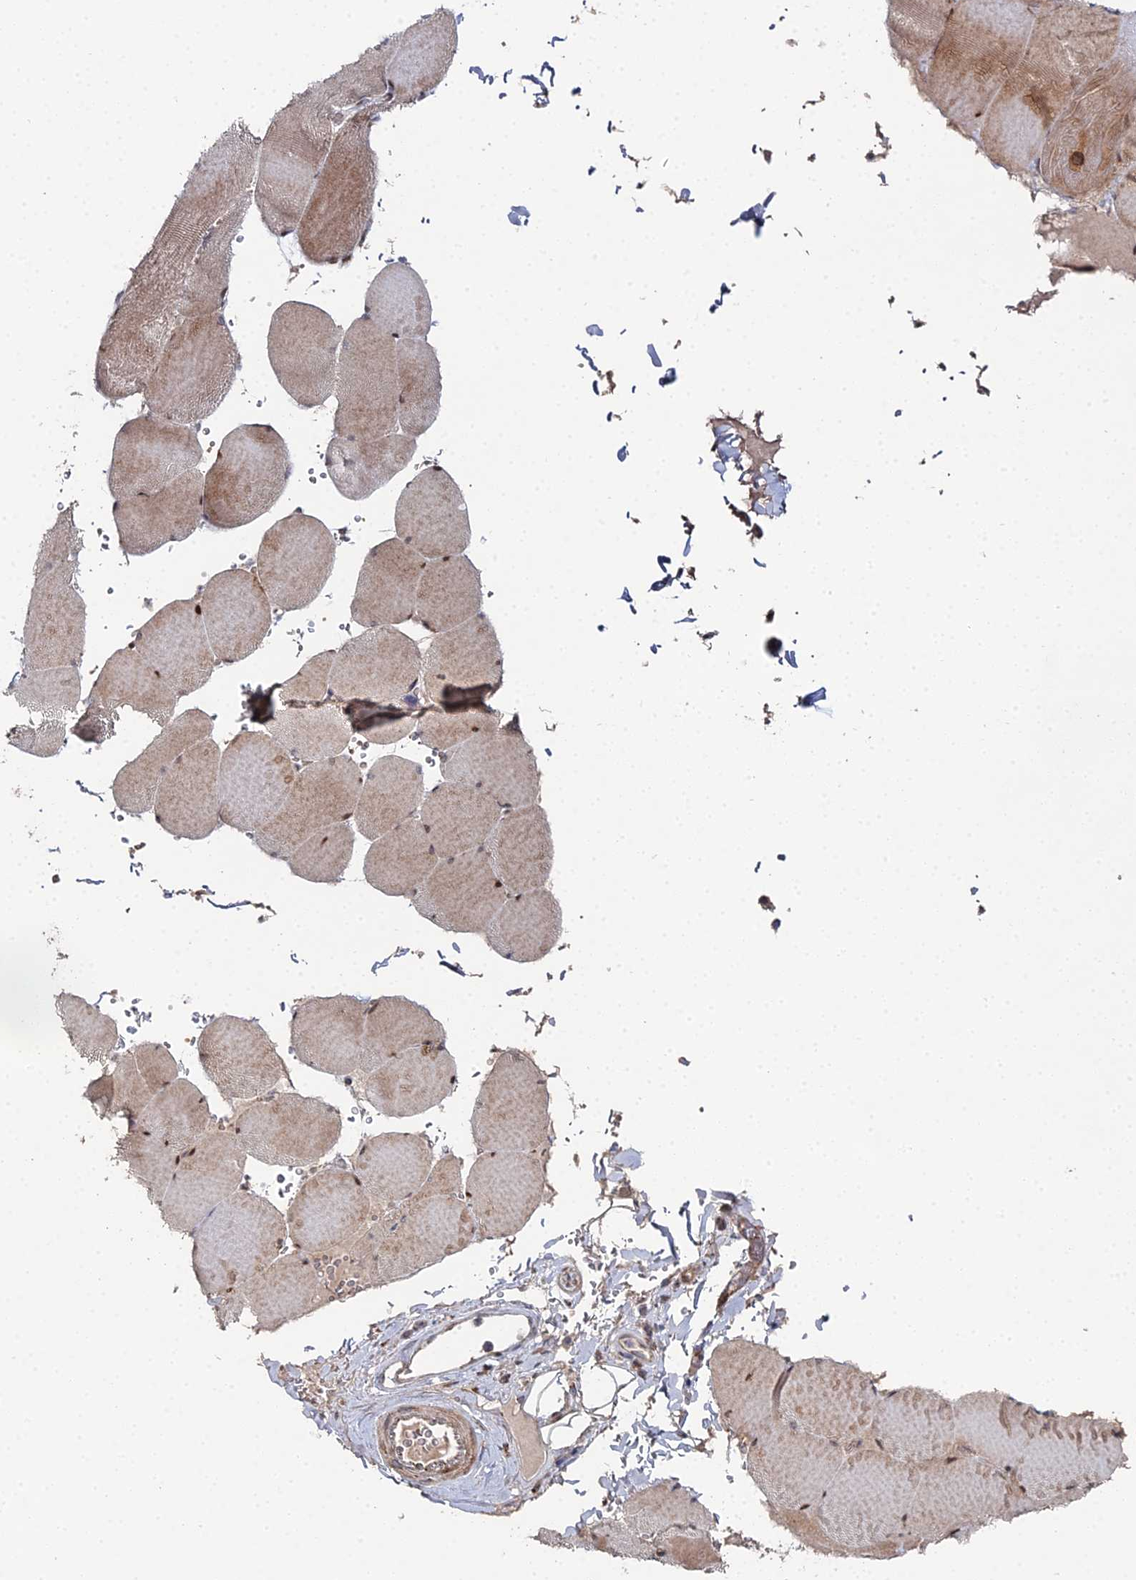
{"staining": {"intensity": "moderate", "quantity": ">75%", "location": "cytoplasmic/membranous"}, "tissue": "skeletal muscle", "cell_type": "Myocytes", "image_type": "normal", "snomed": [{"axis": "morphology", "description": "Normal tissue, NOS"}, {"axis": "topography", "description": "Skeletal muscle"}, {"axis": "topography", "description": "Head-Neck"}], "caption": "Moderate cytoplasmic/membranous protein expression is appreciated in about >75% of myocytes in skeletal muscle. (IHC, brightfield microscopy, high magnification).", "gene": "SGMS1", "patient": {"sex": "male", "age": 66}}